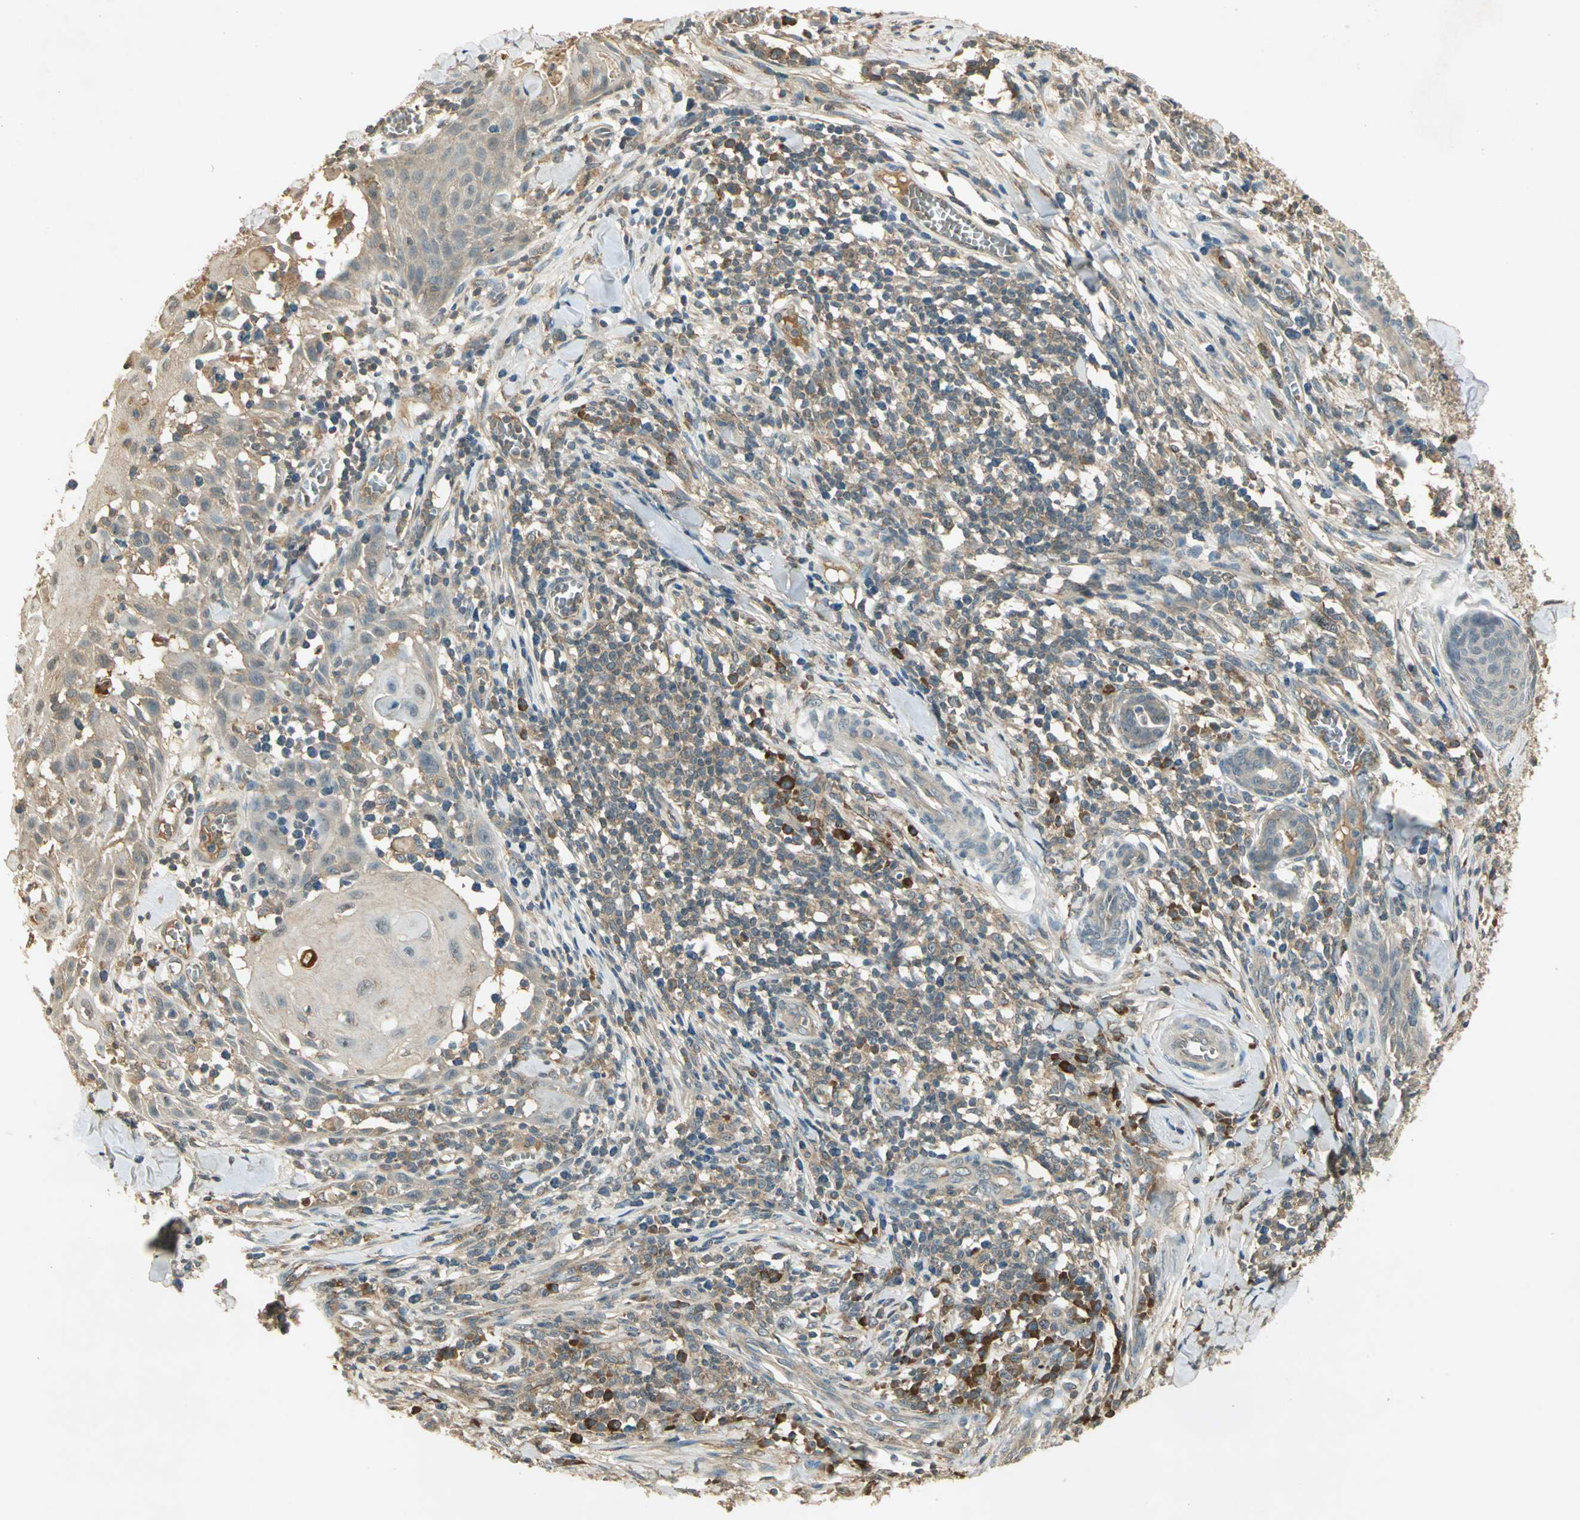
{"staining": {"intensity": "weak", "quantity": "25%-75%", "location": "cytoplasmic/membranous"}, "tissue": "skin cancer", "cell_type": "Tumor cells", "image_type": "cancer", "snomed": [{"axis": "morphology", "description": "Squamous cell carcinoma, NOS"}, {"axis": "topography", "description": "Skin"}], "caption": "Immunohistochemistry (IHC) of skin squamous cell carcinoma demonstrates low levels of weak cytoplasmic/membranous positivity in about 25%-75% of tumor cells.", "gene": "KEAP1", "patient": {"sex": "male", "age": 24}}